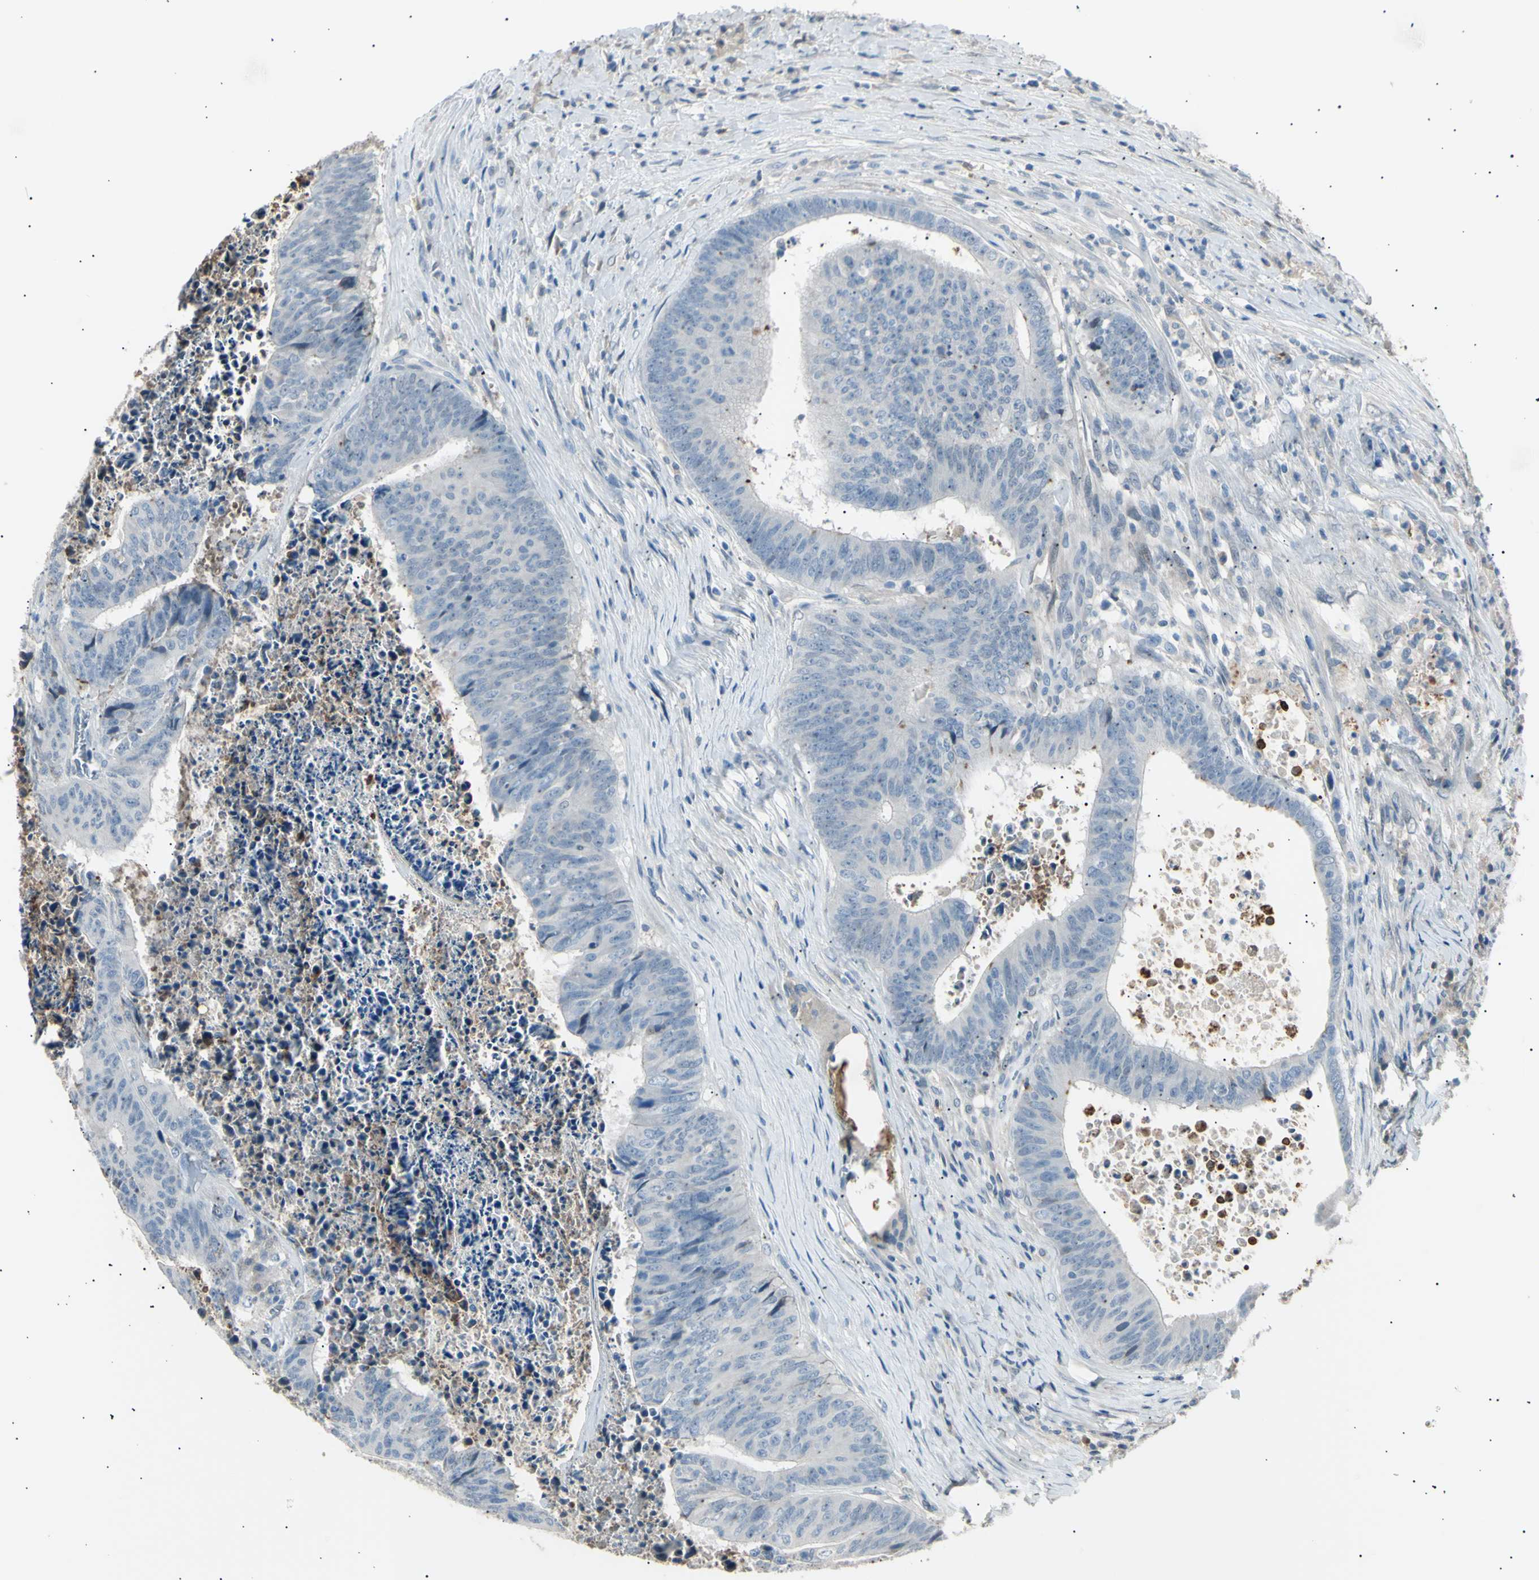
{"staining": {"intensity": "negative", "quantity": "none", "location": "none"}, "tissue": "colorectal cancer", "cell_type": "Tumor cells", "image_type": "cancer", "snomed": [{"axis": "morphology", "description": "Adenocarcinoma, NOS"}, {"axis": "topography", "description": "Rectum"}], "caption": "An immunohistochemistry micrograph of adenocarcinoma (colorectal) is shown. There is no staining in tumor cells of adenocarcinoma (colorectal).", "gene": "LHPP", "patient": {"sex": "male", "age": 72}}